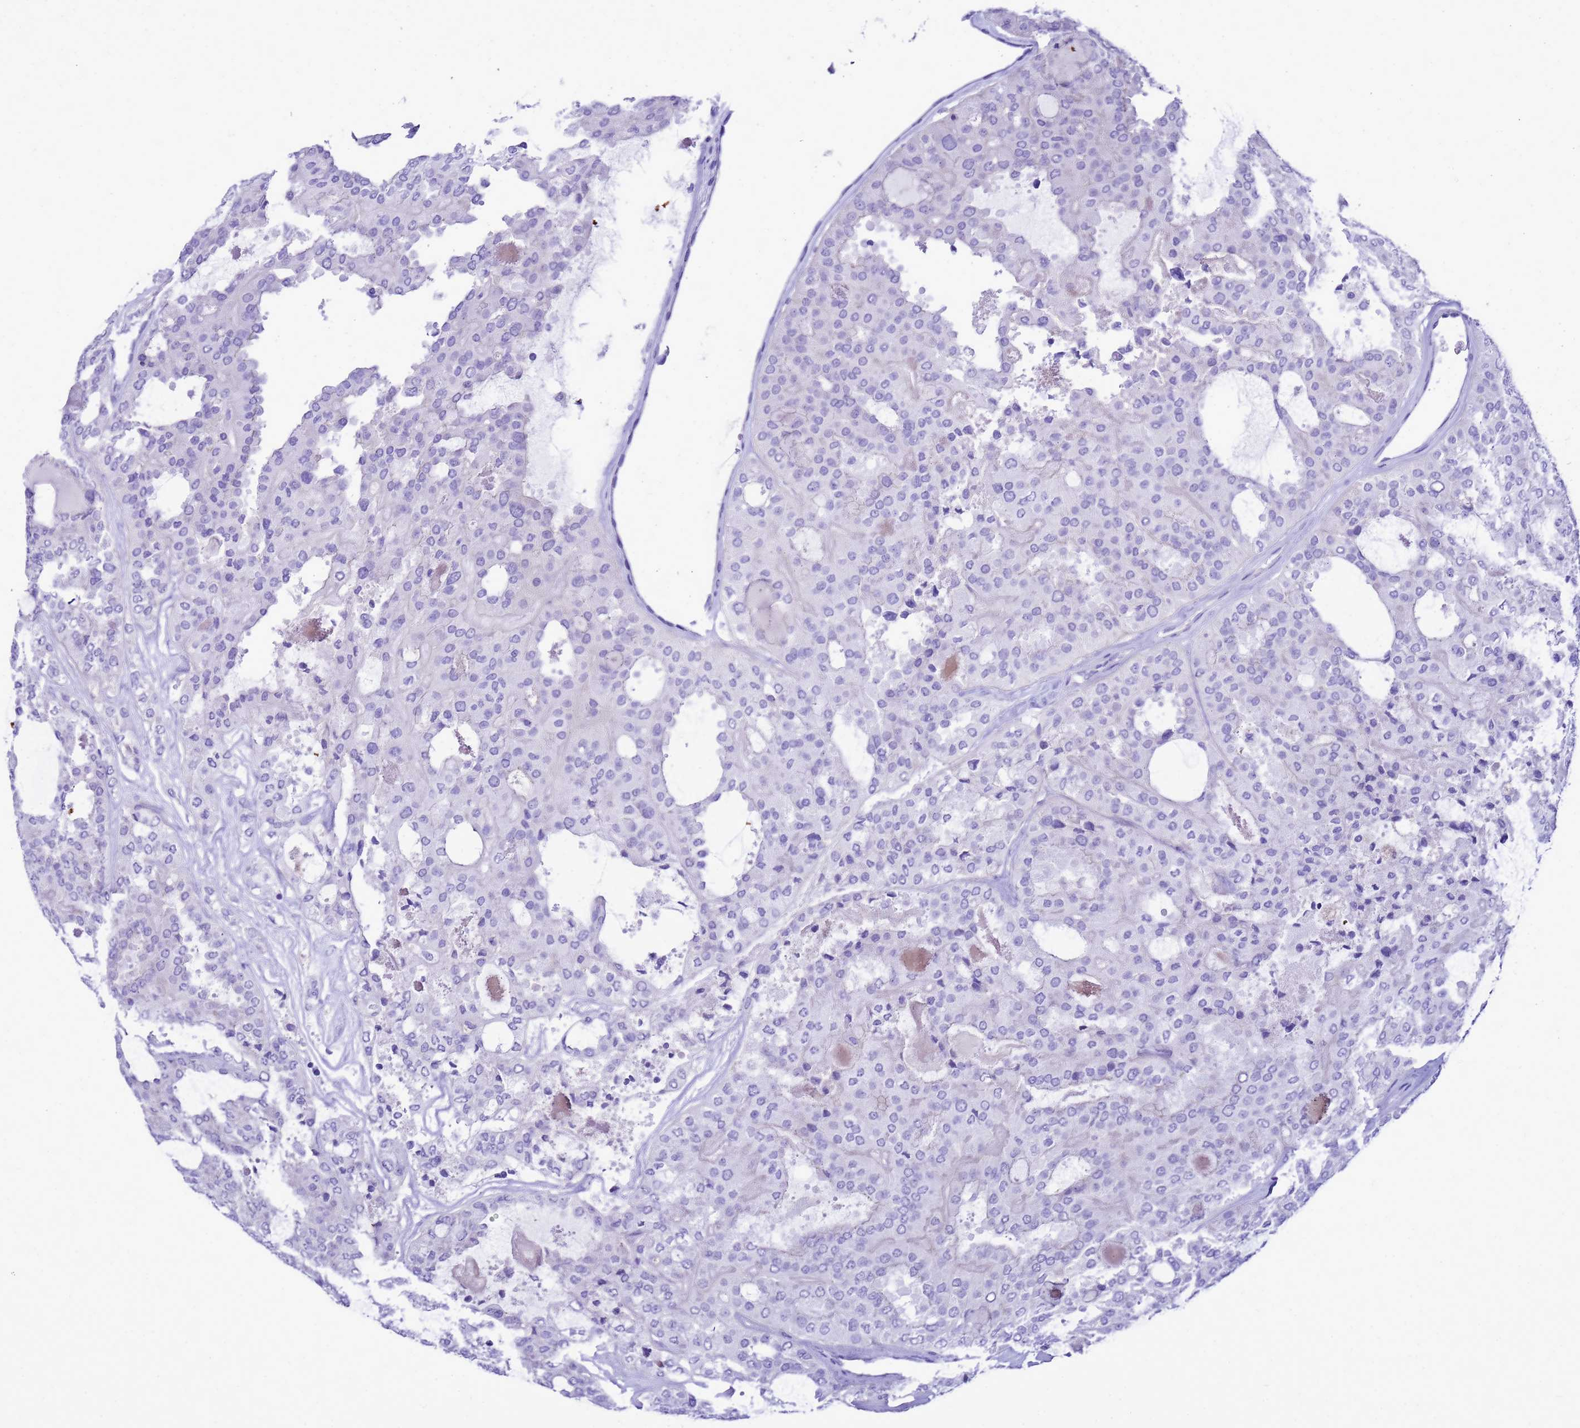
{"staining": {"intensity": "negative", "quantity": "none", "location": "none"}, "tissue": "thyroid cancer", "cell_type": "Tumor cells", "image_type": "cancer", "snomed": [{"axis": "morphology", "description": "Follicular adenoma carcinoma, NOS"}, {"axis": "topography", "description": "Thyroid gland"}], "caption": "High magnification brightfield microscopy of thyroid cancer (follicular adenoma carcinoma) stained with DAB (brown) and counterstained with hematoxylin (blue): tumor cells show no significant positivity. (DAB IHC with hematoxylin counter stain).", "gene": "BEST2", "patient": {"sex": "male", "age": 75}}